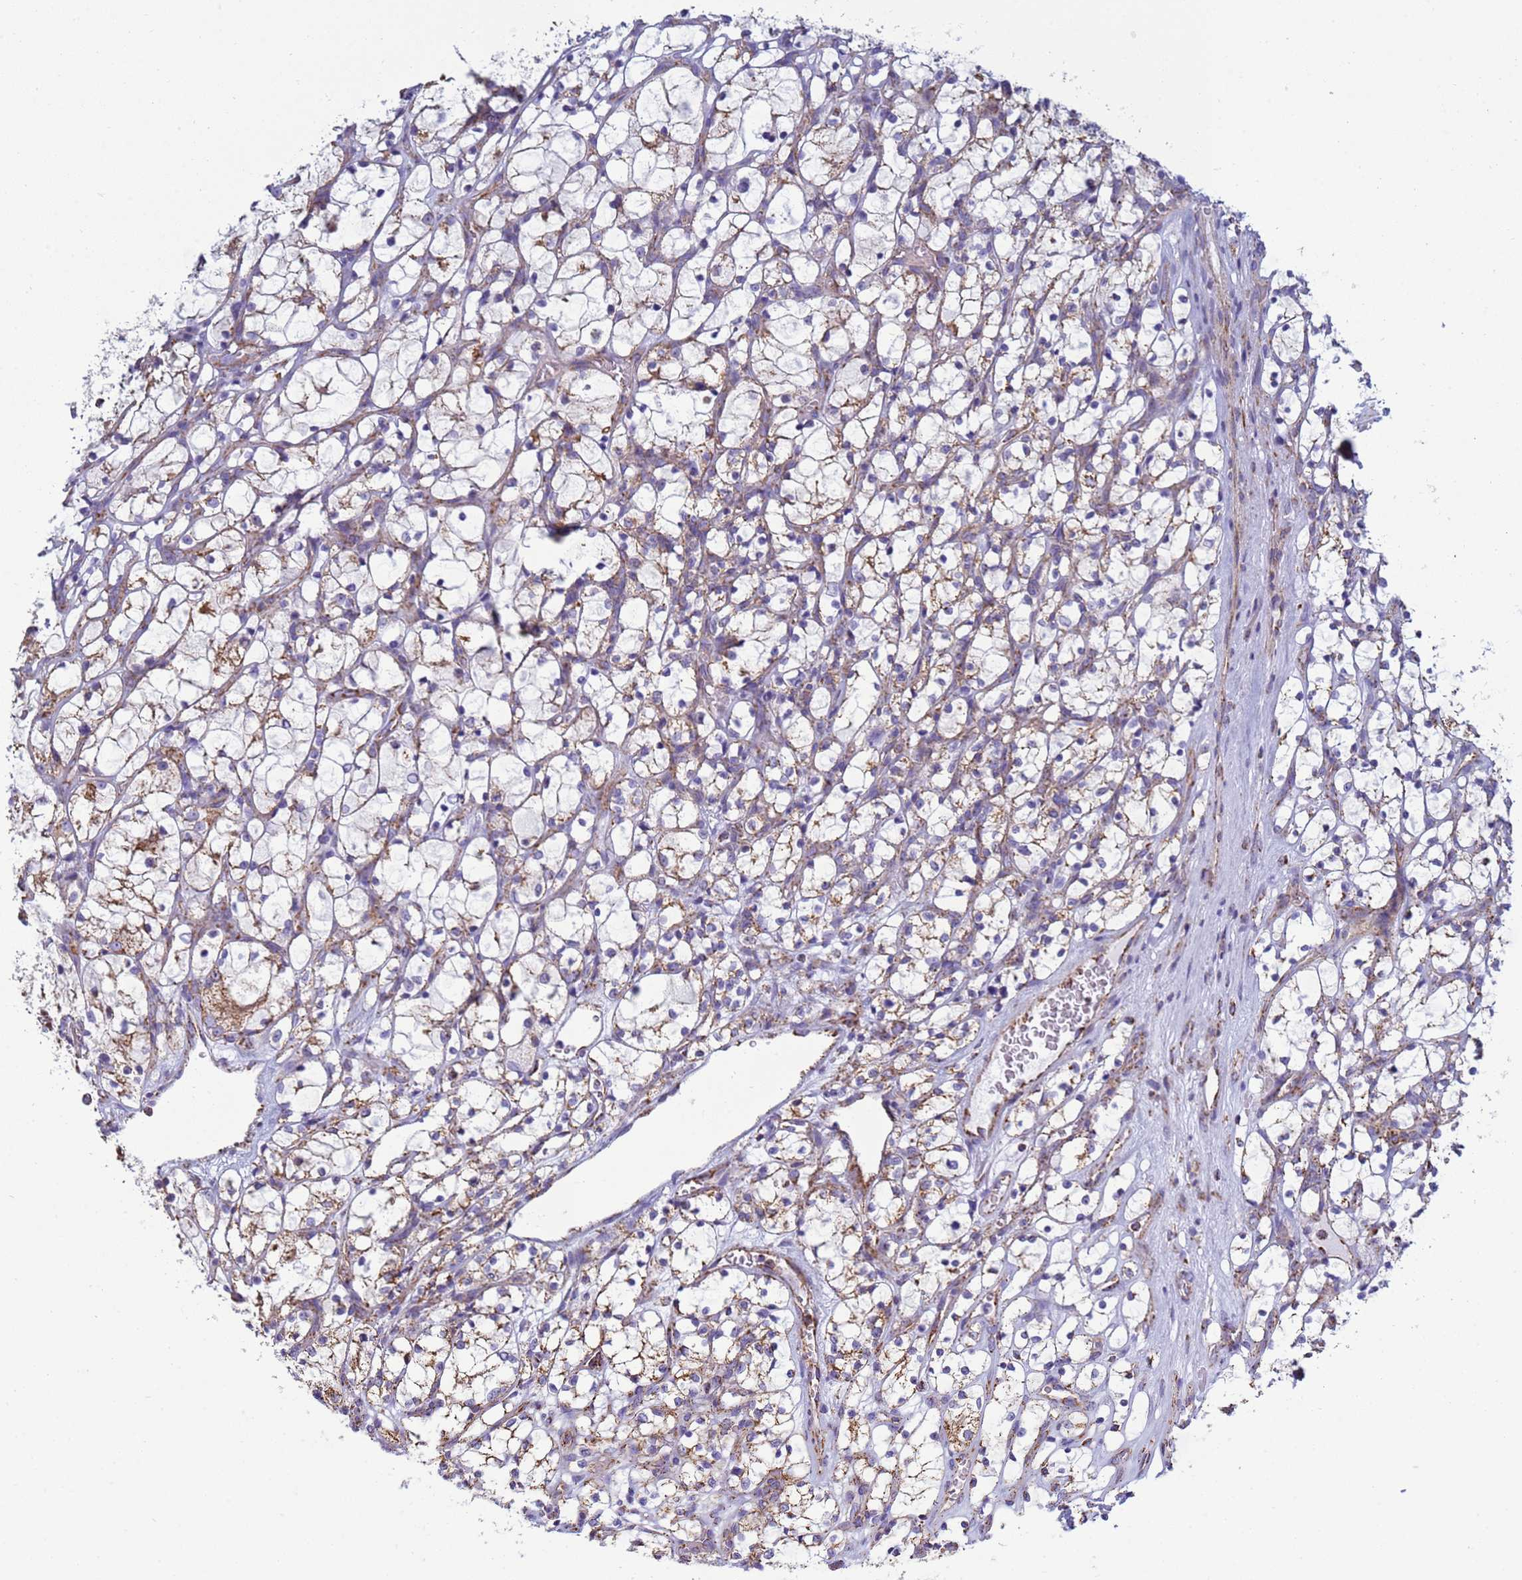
{"staining": {"intensity": "weak", "quantity": "<25%", "location": "cytoplasmic/membranous"}, "tissue": "renal cancer", "cell_type": "Tumor cells", "image_type": "cancer", "snomed": [{"axis": "morphology", "description": "Adenocarcinoma, NOS"}, {"axis": "topography", "description": "Kidney"}], "caption": "A high-resolution image shows IHC staining of renal cancer (adenocarcinoma), which displays no significant positivity in tumor cells.", "gene": "COQ4", "patient": {"sex": "female", "age": 69}}